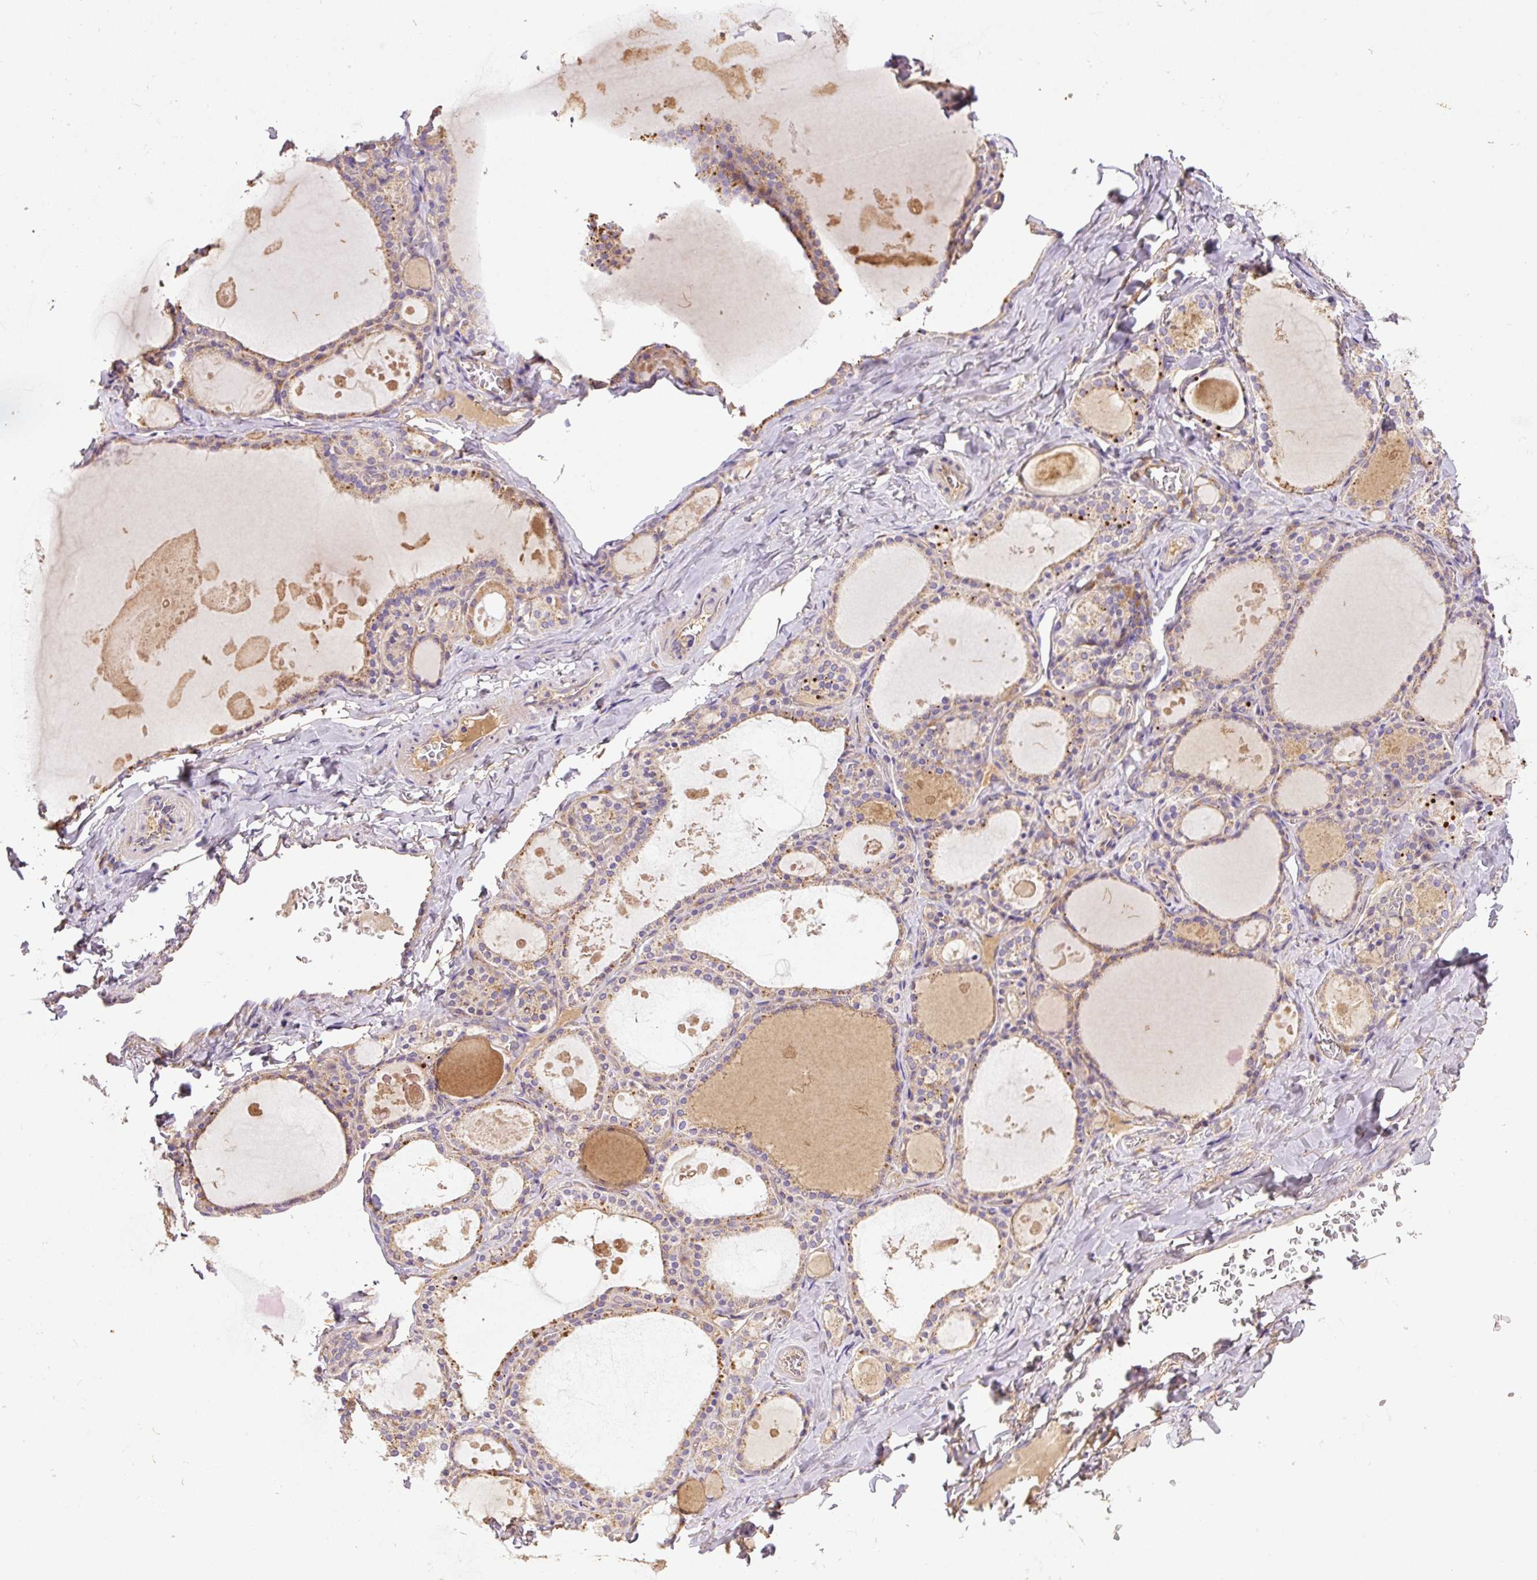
{"staining": {"intensity": "moderate", "quantity": "25%-75%", "location": "cytoplasmic/membranous"}, "tissue": "thyroid gland", "cell_type": "Glandular cells", "image_type": "normal", "snomed": [{"axis": "morphology", "description": "Normal tissue, NOS"}, {"axis": "topography", "description": "Thyroid gland"}], "caption": "Immunohistochemical staining of unremarkable human thyroid gland demonstrates medium levels of moderate cytoplasmic/membranous staining in about 25%-75% of glandular cells.", "gene": "DAPK1", "patient": {"sex": "male", "age": 56}}